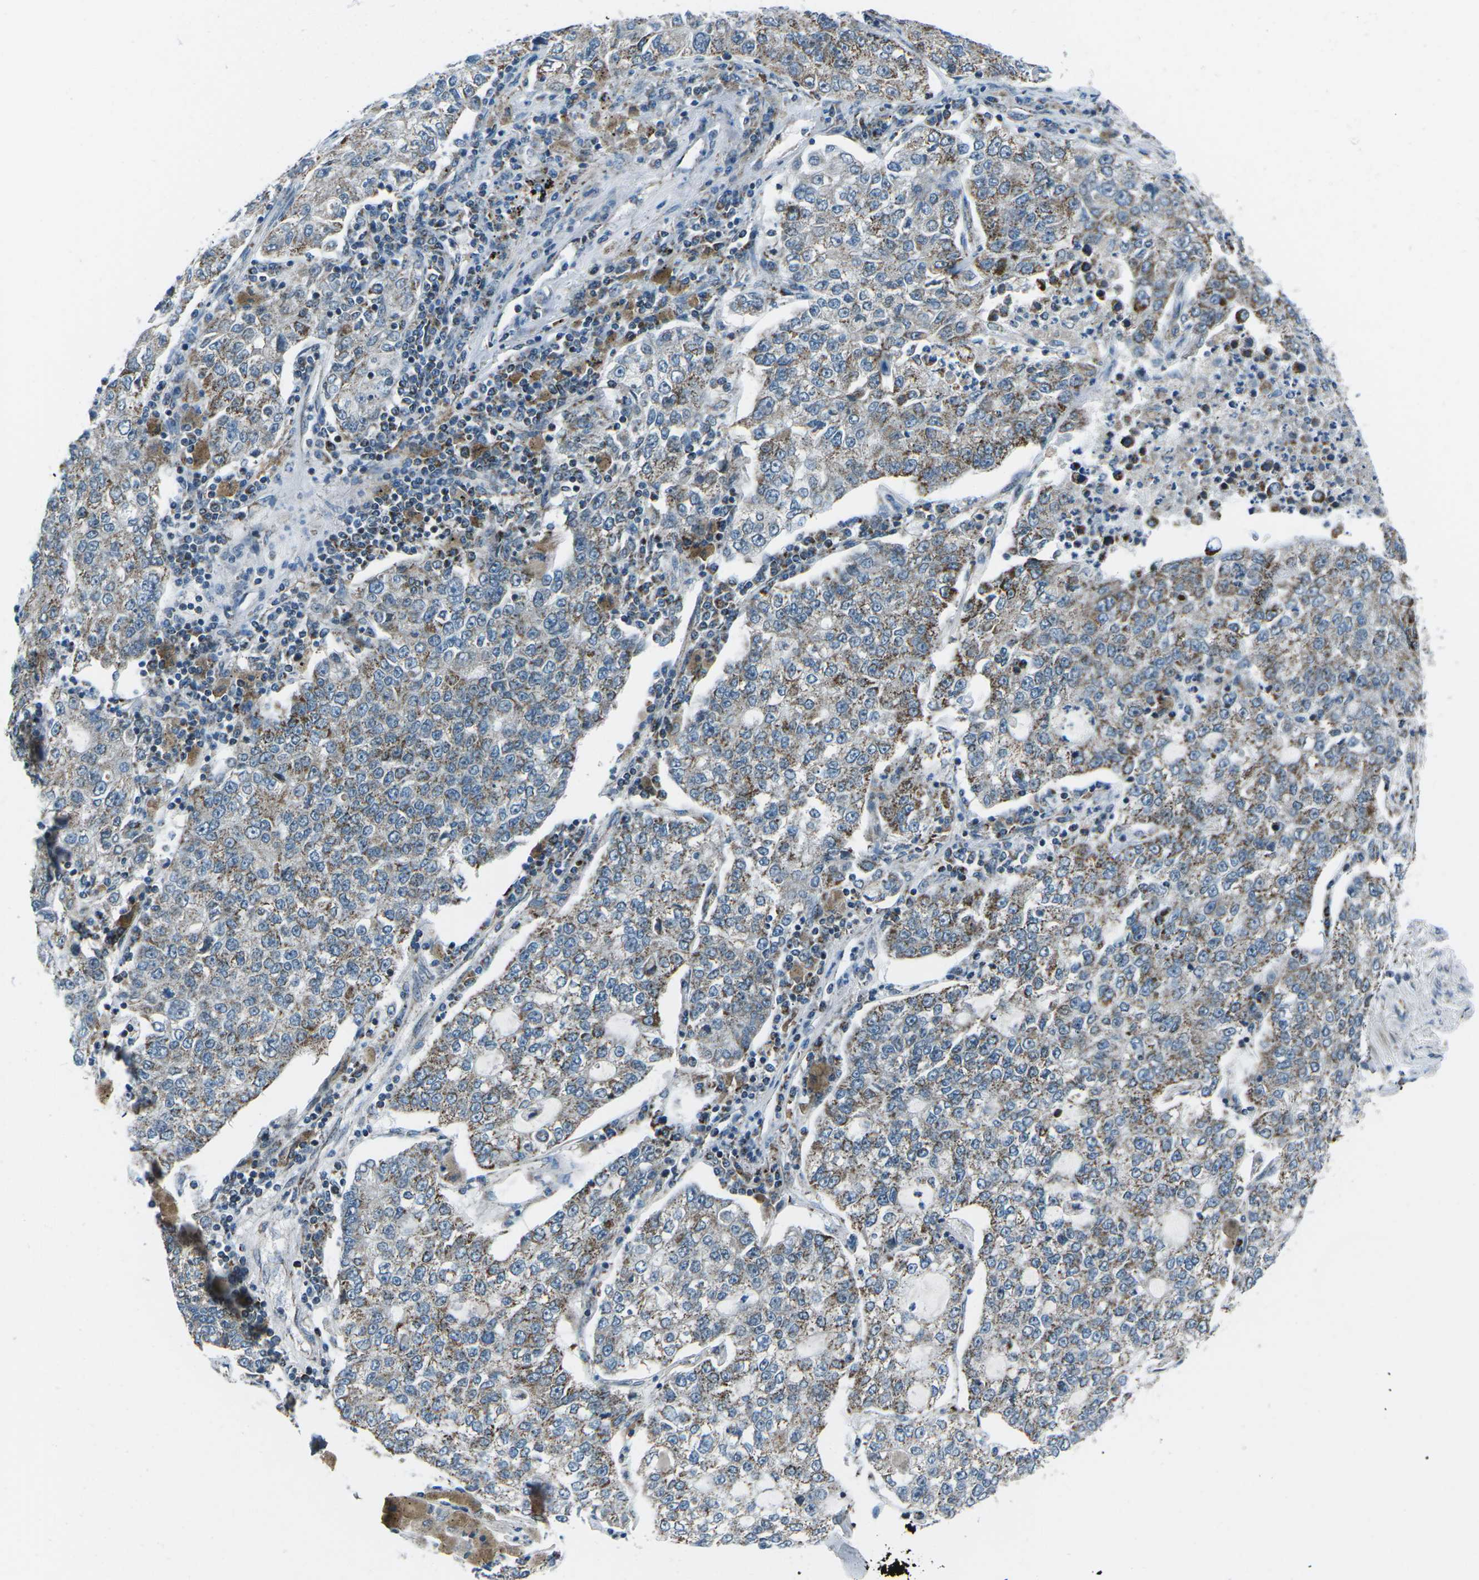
{"staining": {"intensity": "moderate", "quantity": ">75%", "location": "cytoplasmic/membranous"}, "tissue": "lung cancer", "cell_type": "Tumor cells", "image_type": "cancer", "snomed": [{"axis": "morphology", "description": "Adenocarcinoma, NOS"}, {"axis": "topography", "description": "Lung"}], "caption": "Protein expression analysis of human lung adenocarcinoma reveals moderate cytoplasmic/membranous staining in about >75% of tumor cells.", "gene": "RFESD", "patient": {"sex": "male", "age": 49}}